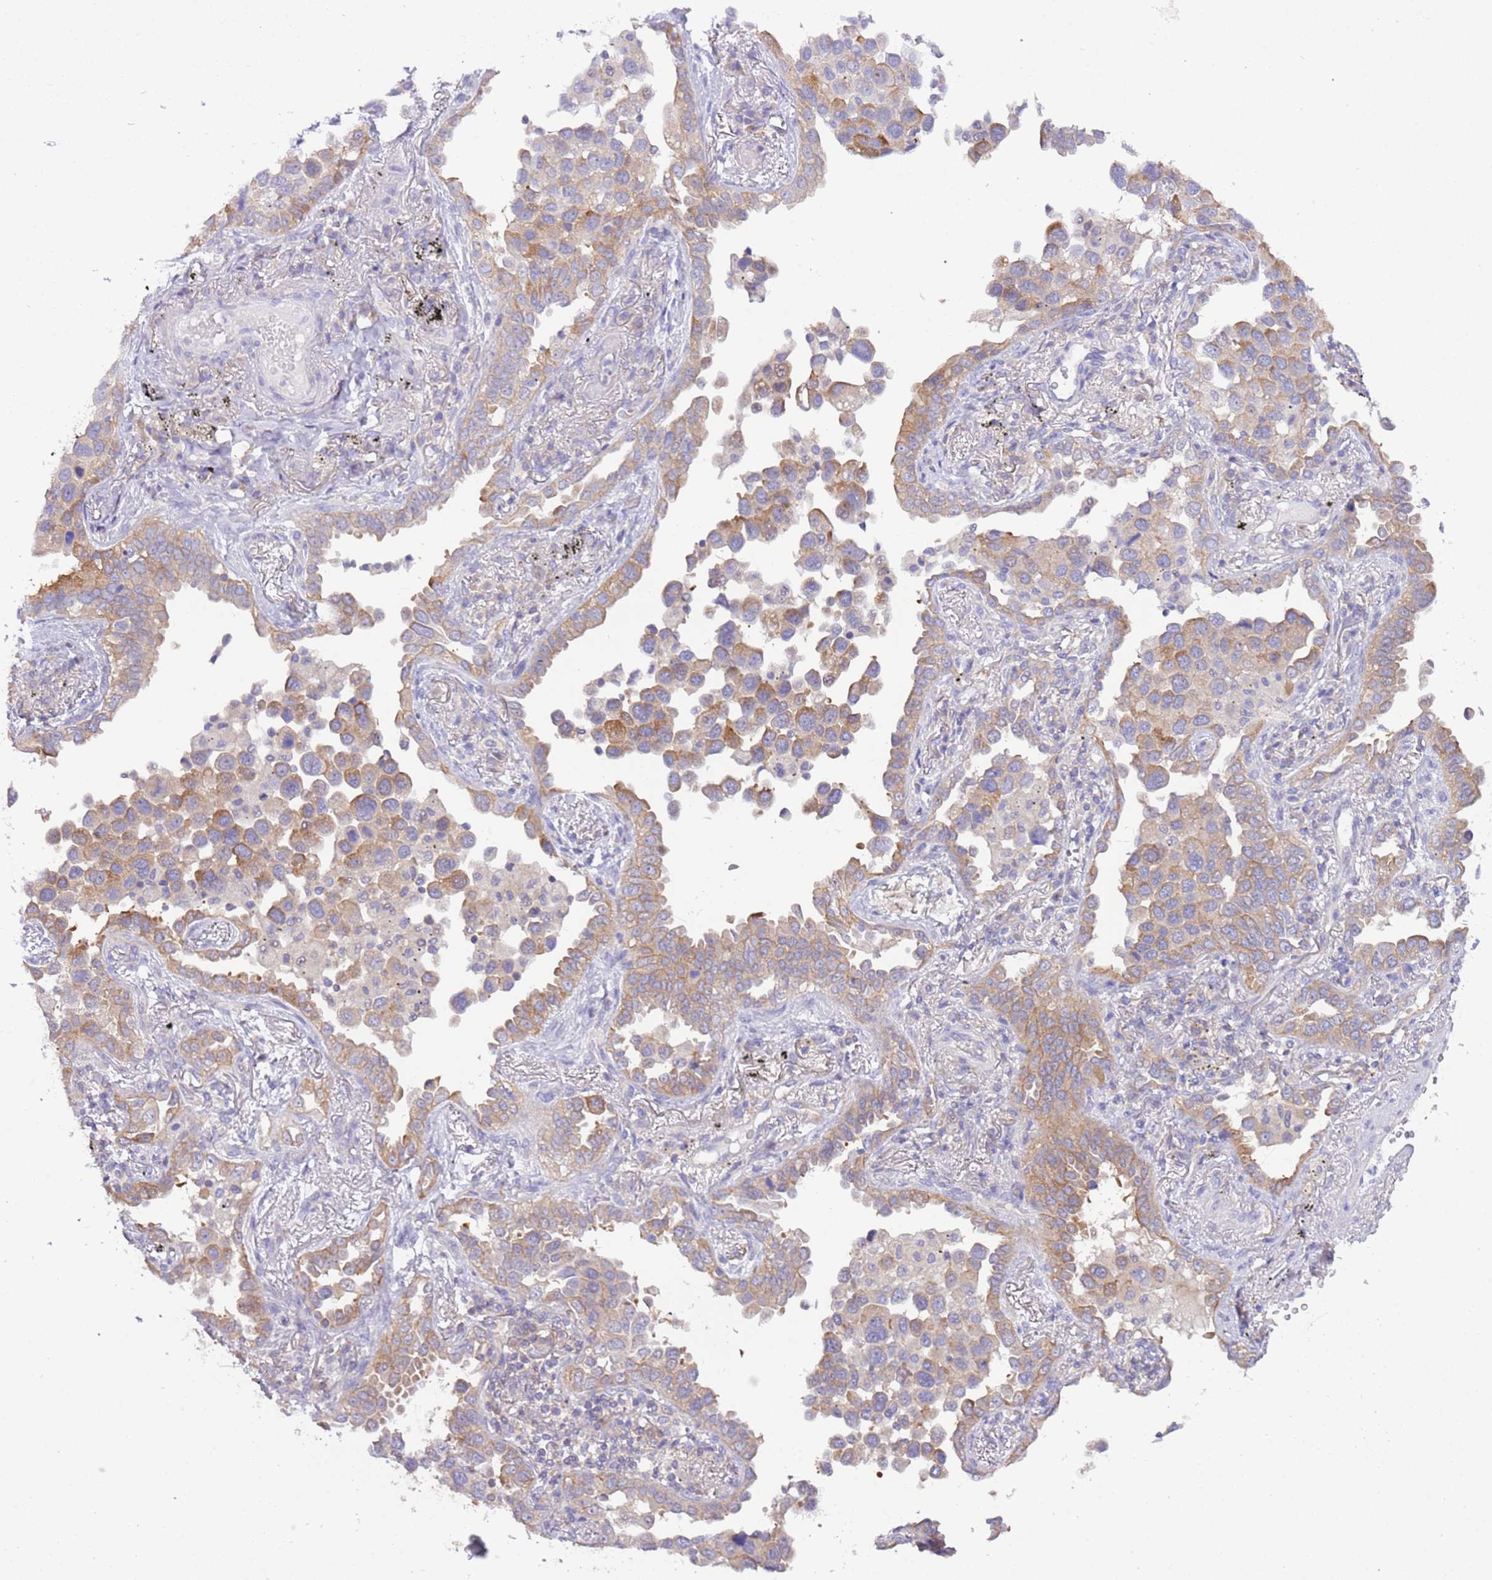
{"staining": {"intensity": "moderate", "quantity": "25%-75%", "location": "cytoplasmic/membranous"}, "tissue": "lung cancer", "cell_type": "Tumor cells", "image_type": "cancer", "snomed": [{"axis": "morphology", "description": "Adenocarcinoma, NOS"}, {"axis": "topography", "description": "Lung"}], "caption": "An IHC photomicrograph of tumor tissue is shown. Protein staining in brown shows moderate cytoplasmic/membranous positivity in adenocarcinoma (lung) within tumor cells.", "gene": "STIP1", "patient": {"sex": "male", "age": 67}}